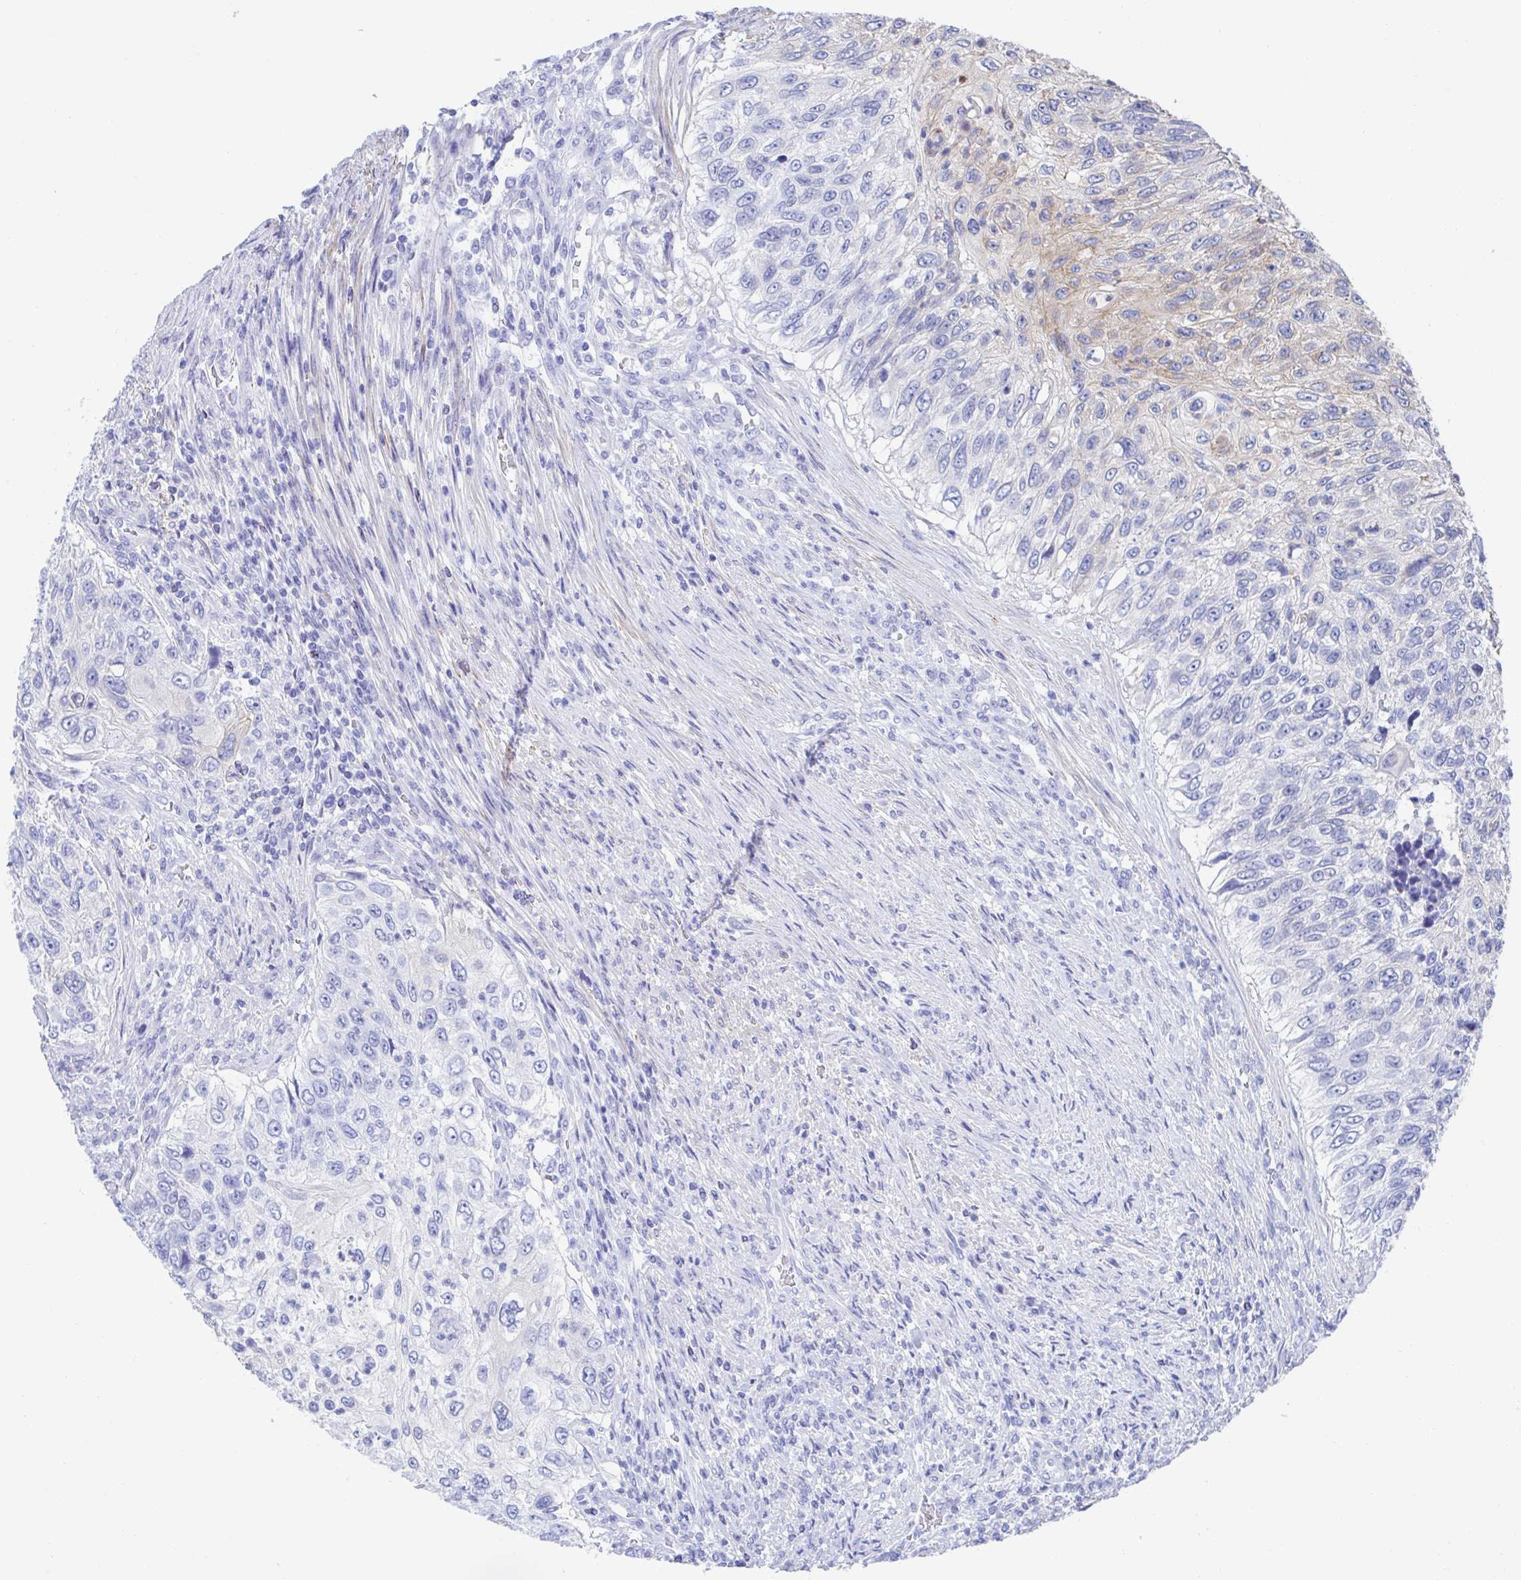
{"staining": {"intensity": "negative", "quantity": "none", "location": "none"}, "tissue": "urothelial cancer", "cell_type": "Tumor cells", "image_type": "cancer", "snomed": [{"axis": "morphology", "description": "Urothelial carcinoma, High grade"}, {"axis": "topography", "description": "Urinary bladder"}], "caption": "There is no significant staining in tumor cells of urothelial carcinoma (high-grade).", "gene": "KLC3", "patient": {"sex": "female", "age": 60}}